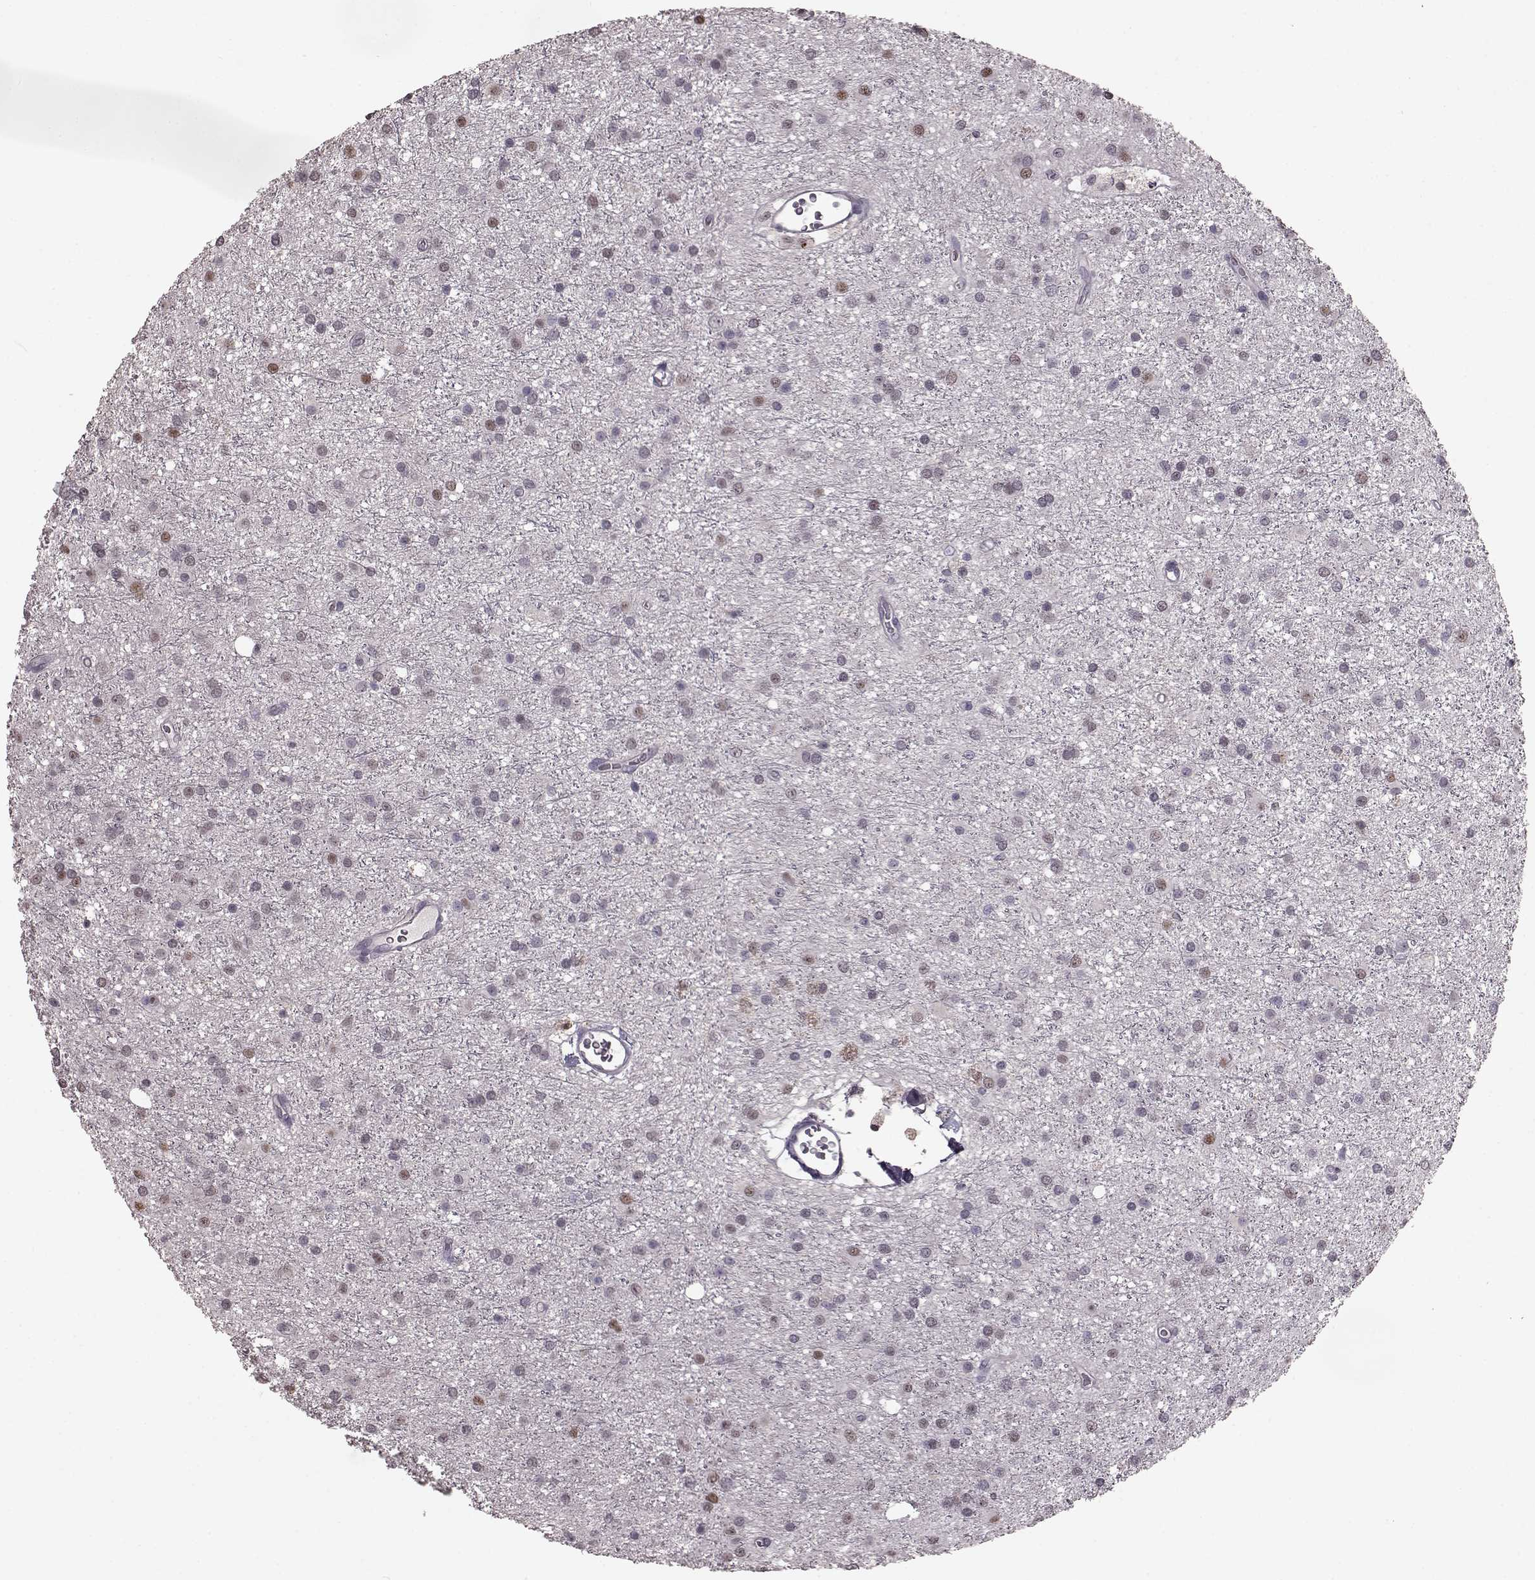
{"staining": {"intensity": "weak", "quantity": "<25%", "location": "nuclear"}, "tissue": "glioma", "cell_type": "Tumor cells", "image_type": "cancer", "snomed": [{"axis": "morphology", "description": "Glioma, malignant, Low grade"}, {"axis": "topography", "description": "Brain"}], "caption": "There is no significant expression in tumor cells of glioma. Brightfield microscopy of IHC stained with DAB (3,3'-diaminobenzidine) (brown) and hematoxylin (blue), captured at high magnification.", "gene": "TSKS", "patient": {"sex": "male", "age": 27}}